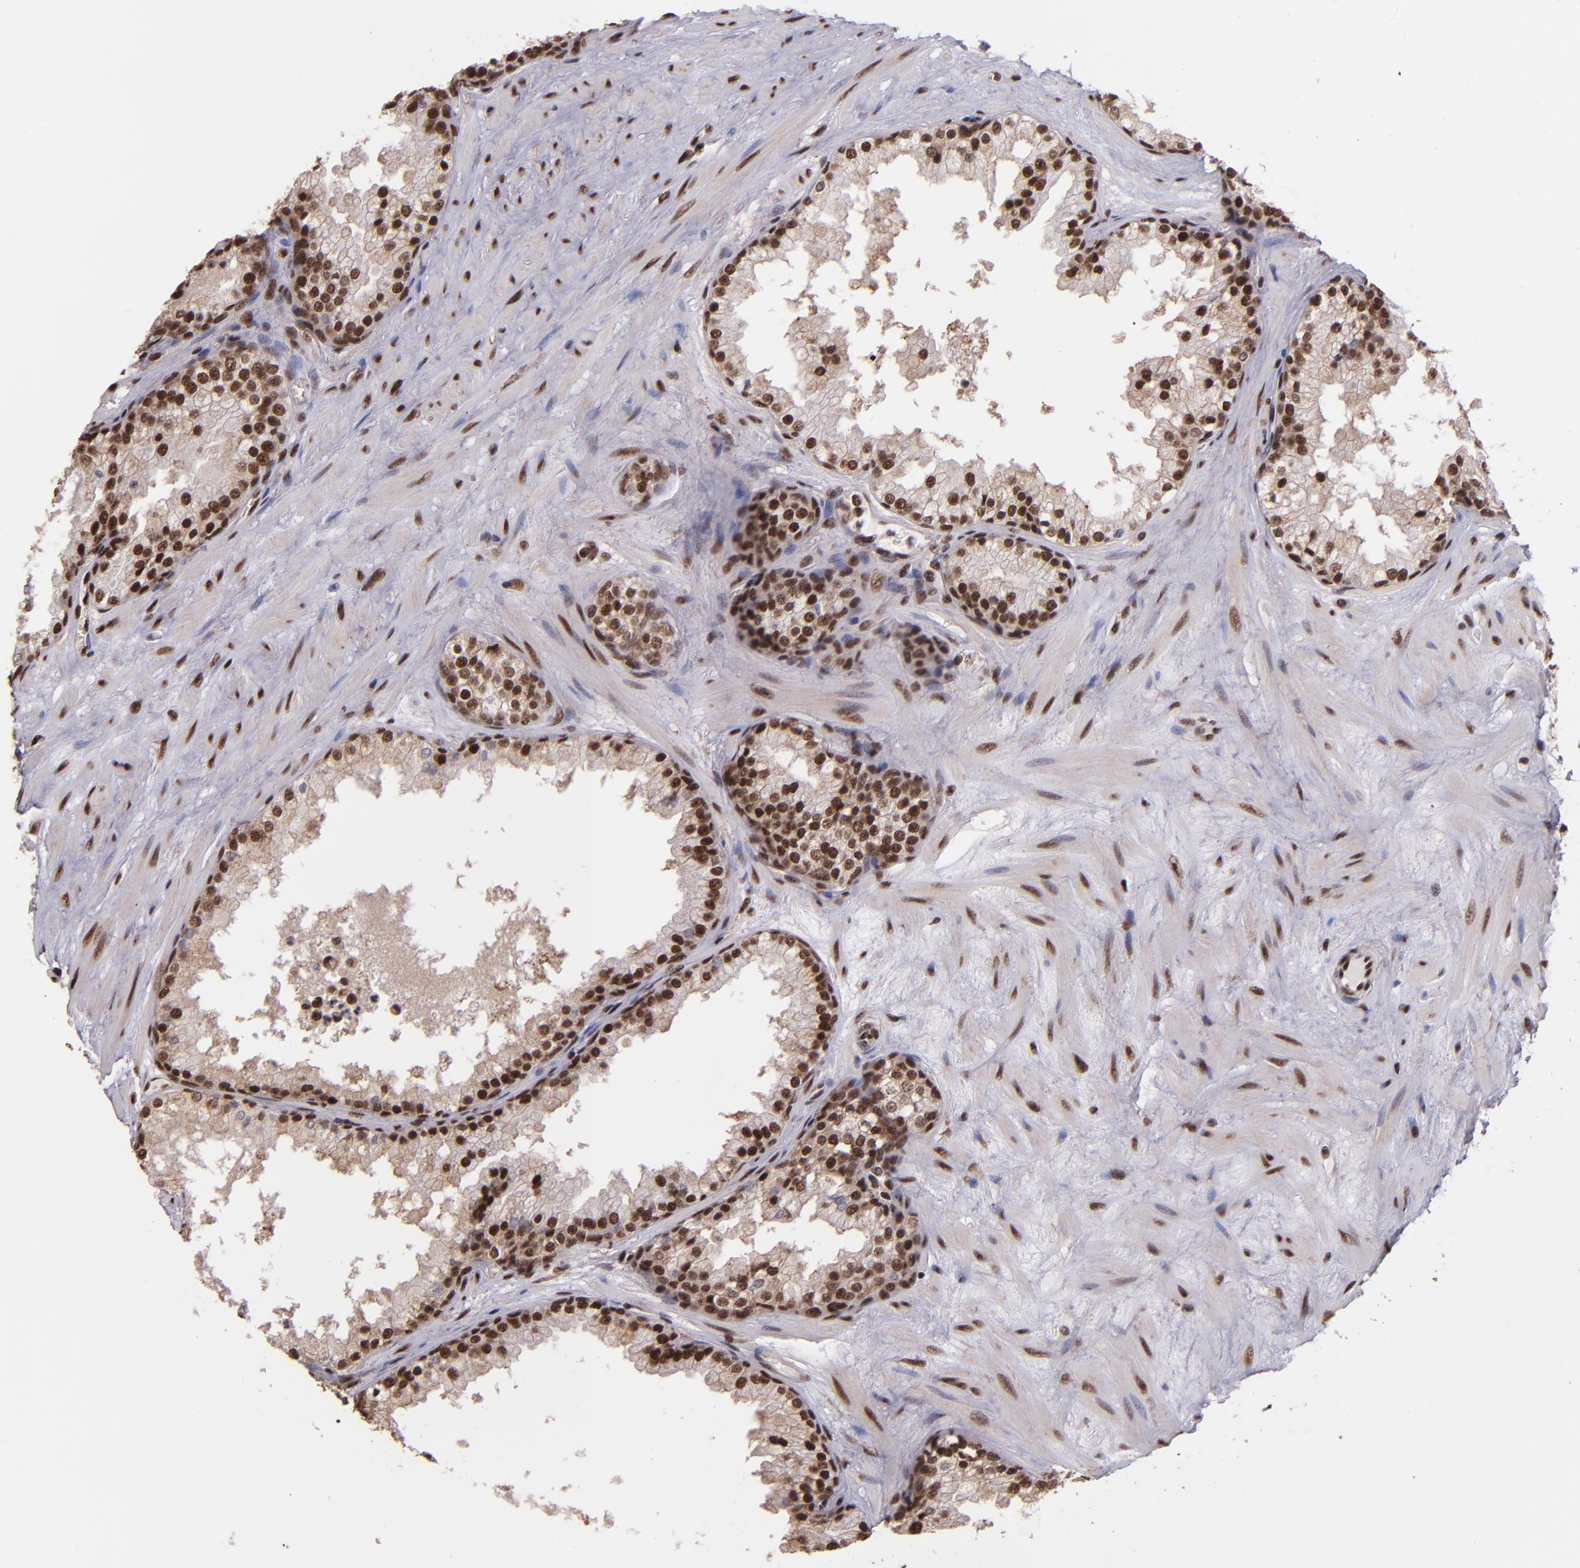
{"staining": {"intensity": "strong", "quantity": ">75%", "location": "nuclear"}, "tissue": "prostate cancer", "cell_type": "Tumor cells", "image_type": "cancer", "snomed": [{"axis": "morphology", "description": "Adenocarcinoma, Medium grade"}, {"axis": "topography", "description": "Prostate"}], "caption": "Immunohistochemical staining of human prostate cancer shows high levels of strong nuclear positivity in approximately >75% of tumor cells.", "gene": "PQBP1", "patient": {"sex": "male", "age": 60}}